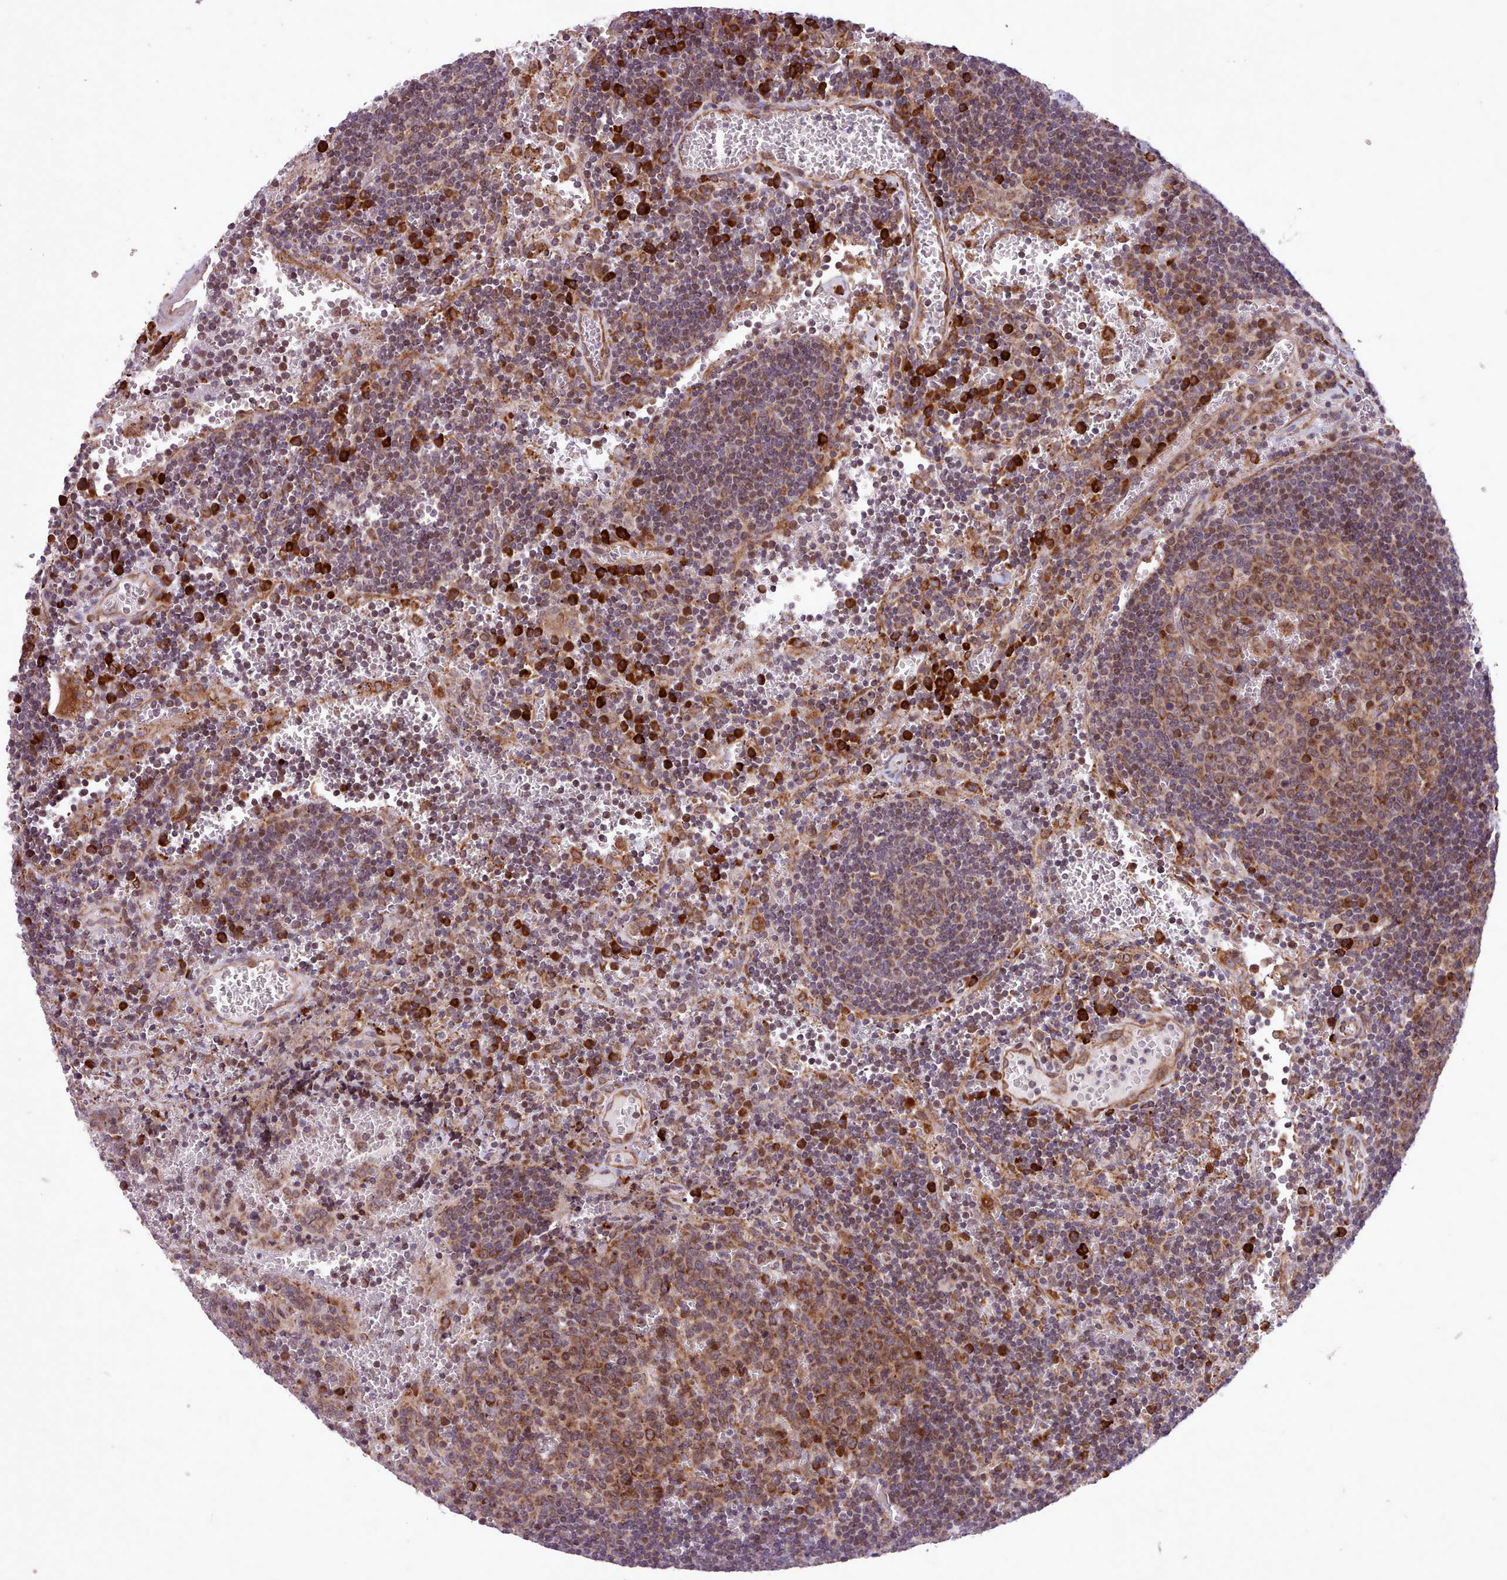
{"staining": {"intensity": "moderate", "quantity": "25%-75%", "location": "cytoplasmic/membranous"}, "tissue": "lymph node", "cell_type": "Germinal center cells", "image_type": "normal", "snomed": [{"axis": "morphology", "description": "Normal tissue, NOS"}, {"axis": "topography", "description": "Lymph node"}], "caption": "Immunohistochemistry (IHC) image of unremarkable lymph node: lymph node stained using IHC shows medium levels of moderate protein expression localized specifically in the cytoplasmic/membranous of germinal center cells, appearing as a cytoplasmic/membranous brown color.", "gene": "TTLL3", "patient": {"sex": "female", "age": 73}}